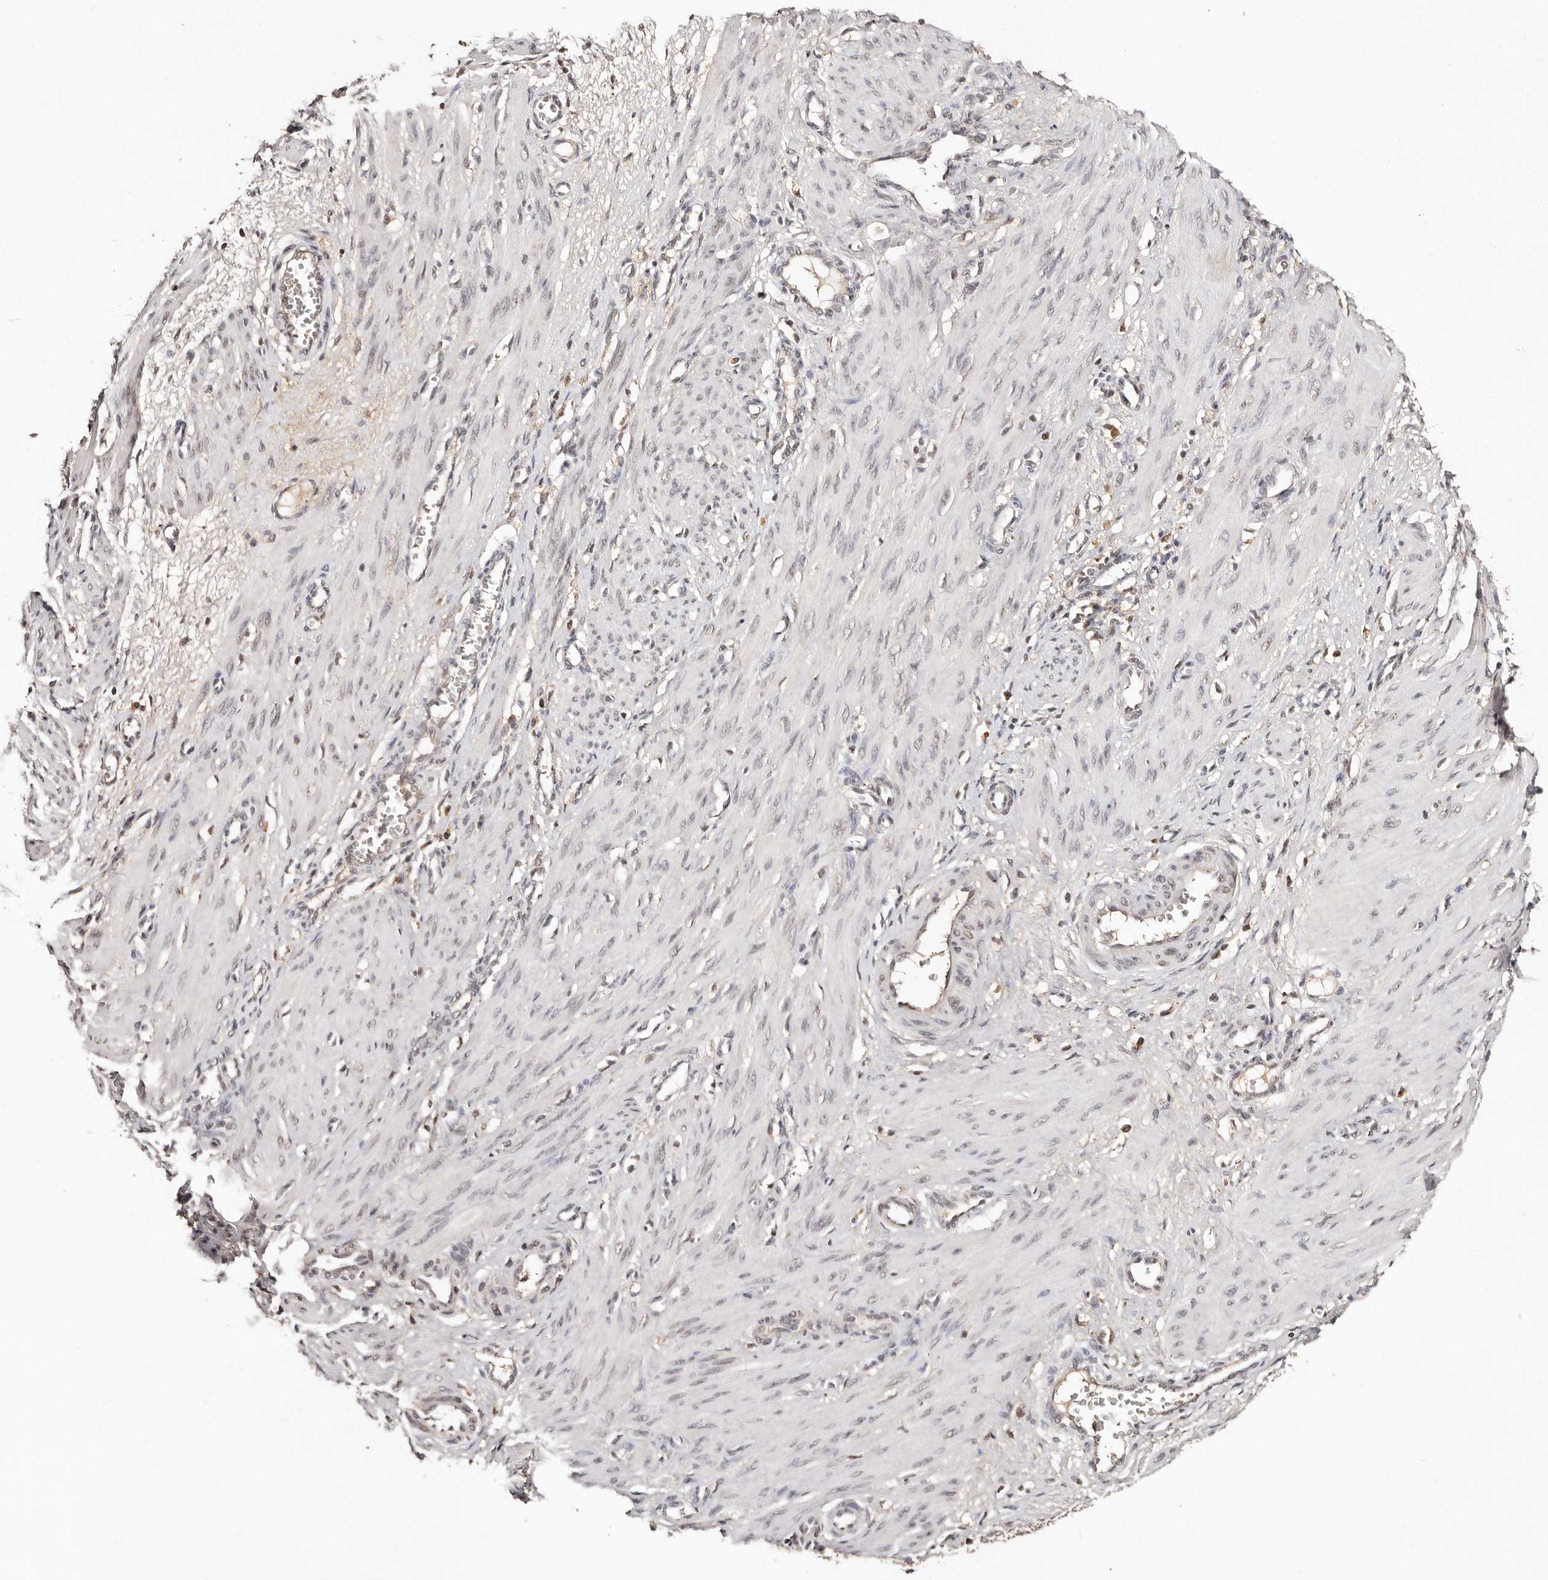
{"staining": {"intensity": "negative", "quantity": "none", "location": "none"}, "tissue": "smooth muscle", "cell_type": "Smooth muscle cells", "image_type": "normal", "snomed": [{"axis": "morphology", "description": "Normal tissue, NOS"}, {"axis": "topography", "description": "Endometrium"}], "caption": "Protein analysis of normal smooth muscle shows no significant positivity in smooth muscle cells.", "gene": "BICRAL", "patient": {"sex": "female", "age": 33}}